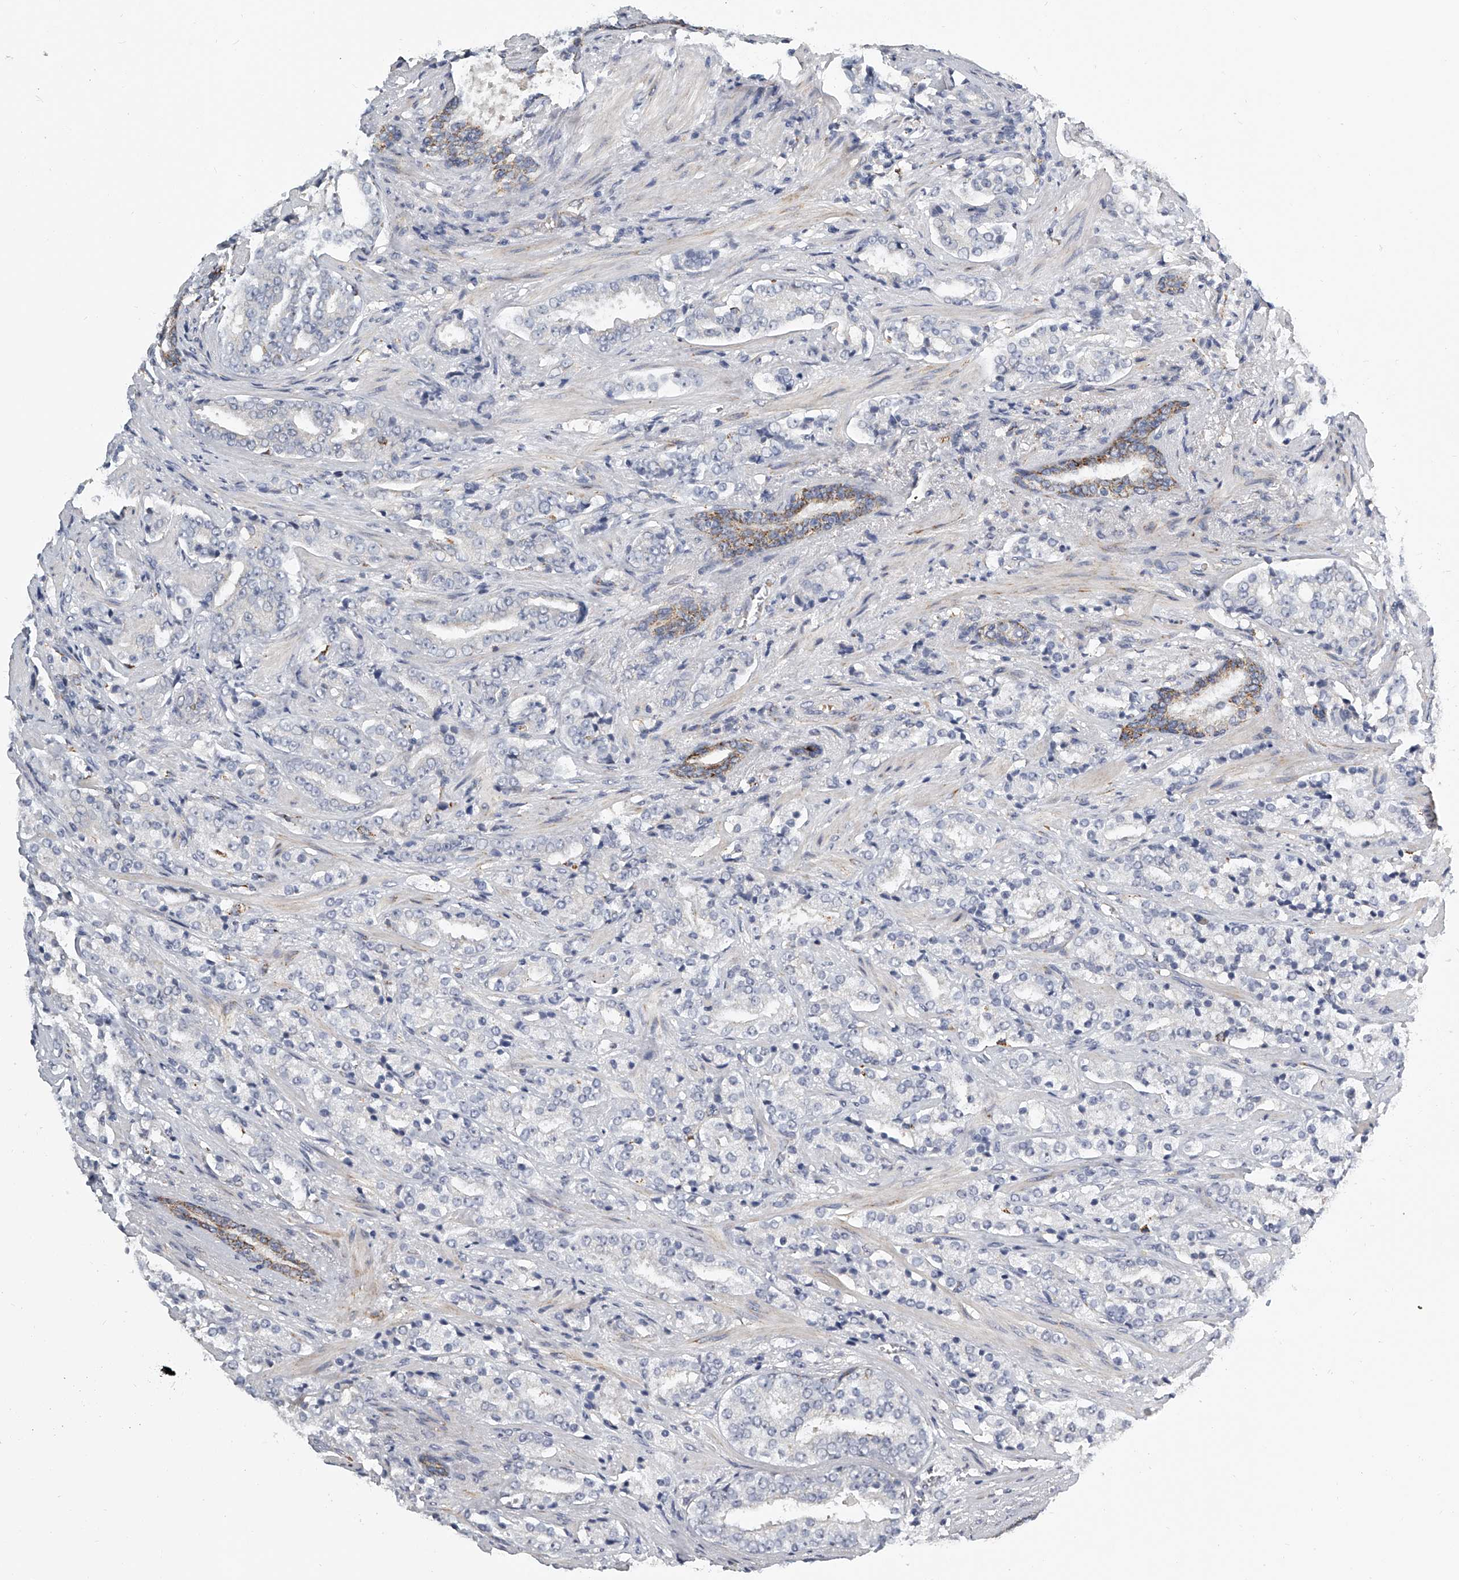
{"staining": {"intensity": "negative", "quantity": "none", "location": "none"}, "tissue": "prostate cancer", "cell_type": "Tumor cells", "image_type": "cancer", "snomed": [{"axis": "morphology", "description": "Adenocarcinoma, High grade"}, {"axis": "topography", "description": "Prostate"}], "caption": "Micrograph shows no significant protein positivity in tumor cells of prostate adenocarcinoma (high-grade).", "gene": "KLHL7", "patient": {"sex": "male", "age": 71}}